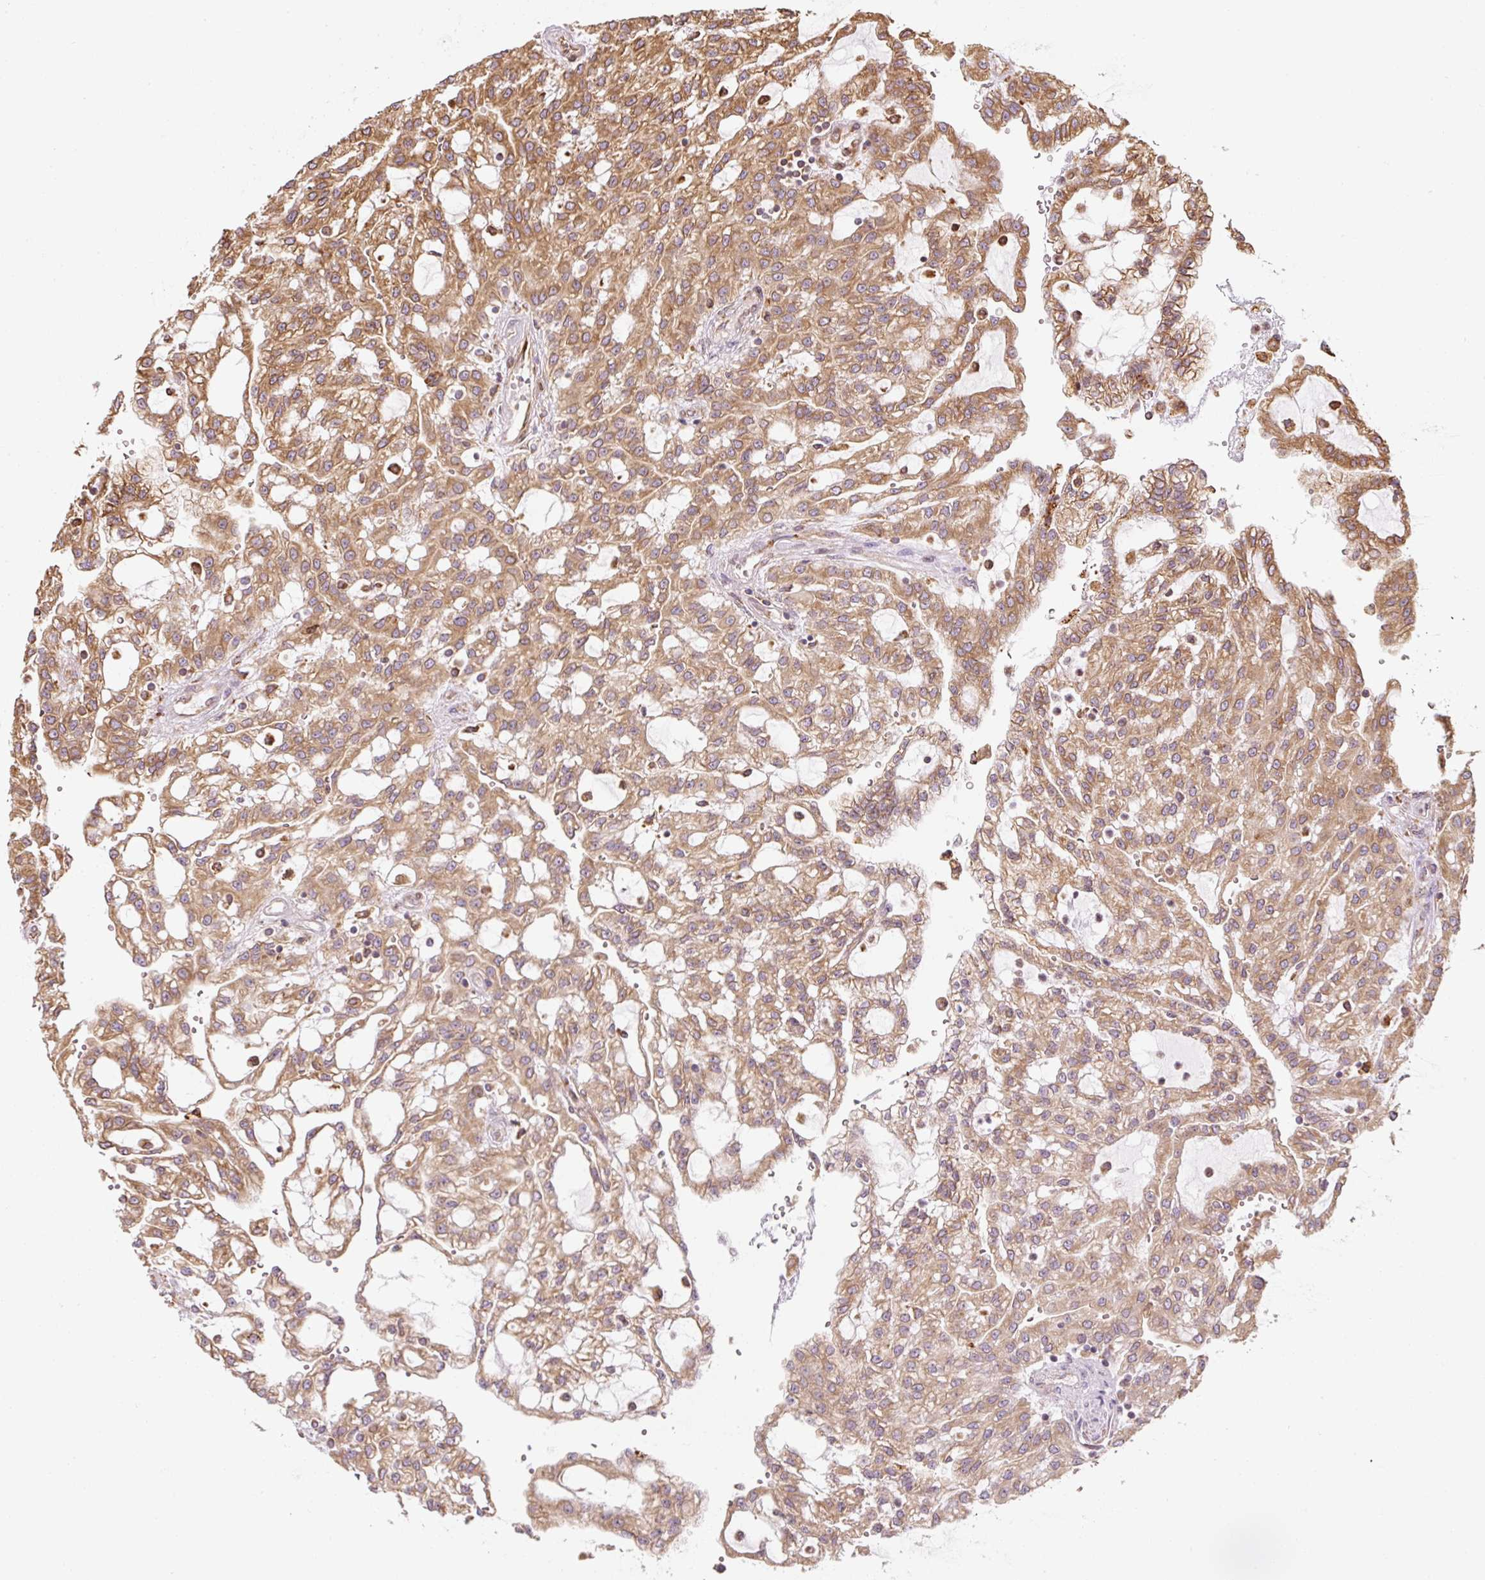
{"staining": {"intensity": "moderate", "quantity": ">75%", "location": "cytoplasmic/membranous"}, "tissue": "renal cancer", "cell_type": "Tumor cells", "image_type": "cancer", "snomed": [{"axis": "morphology", "description": "Adenocarcinoma, NOS"}, {"axis": "topography", "description": "Kidney"}], "caption": "An immunohistochemistry (IHC) micrograph of neoplastic tissue is shown. Protein staining in brown highlights moderate cytoplasmic/membranous positivity in adenocarcinoma (renal) within tumor cells.", "gene": "PRKCSH", "patient": {"sex": "male", "age": 63}}